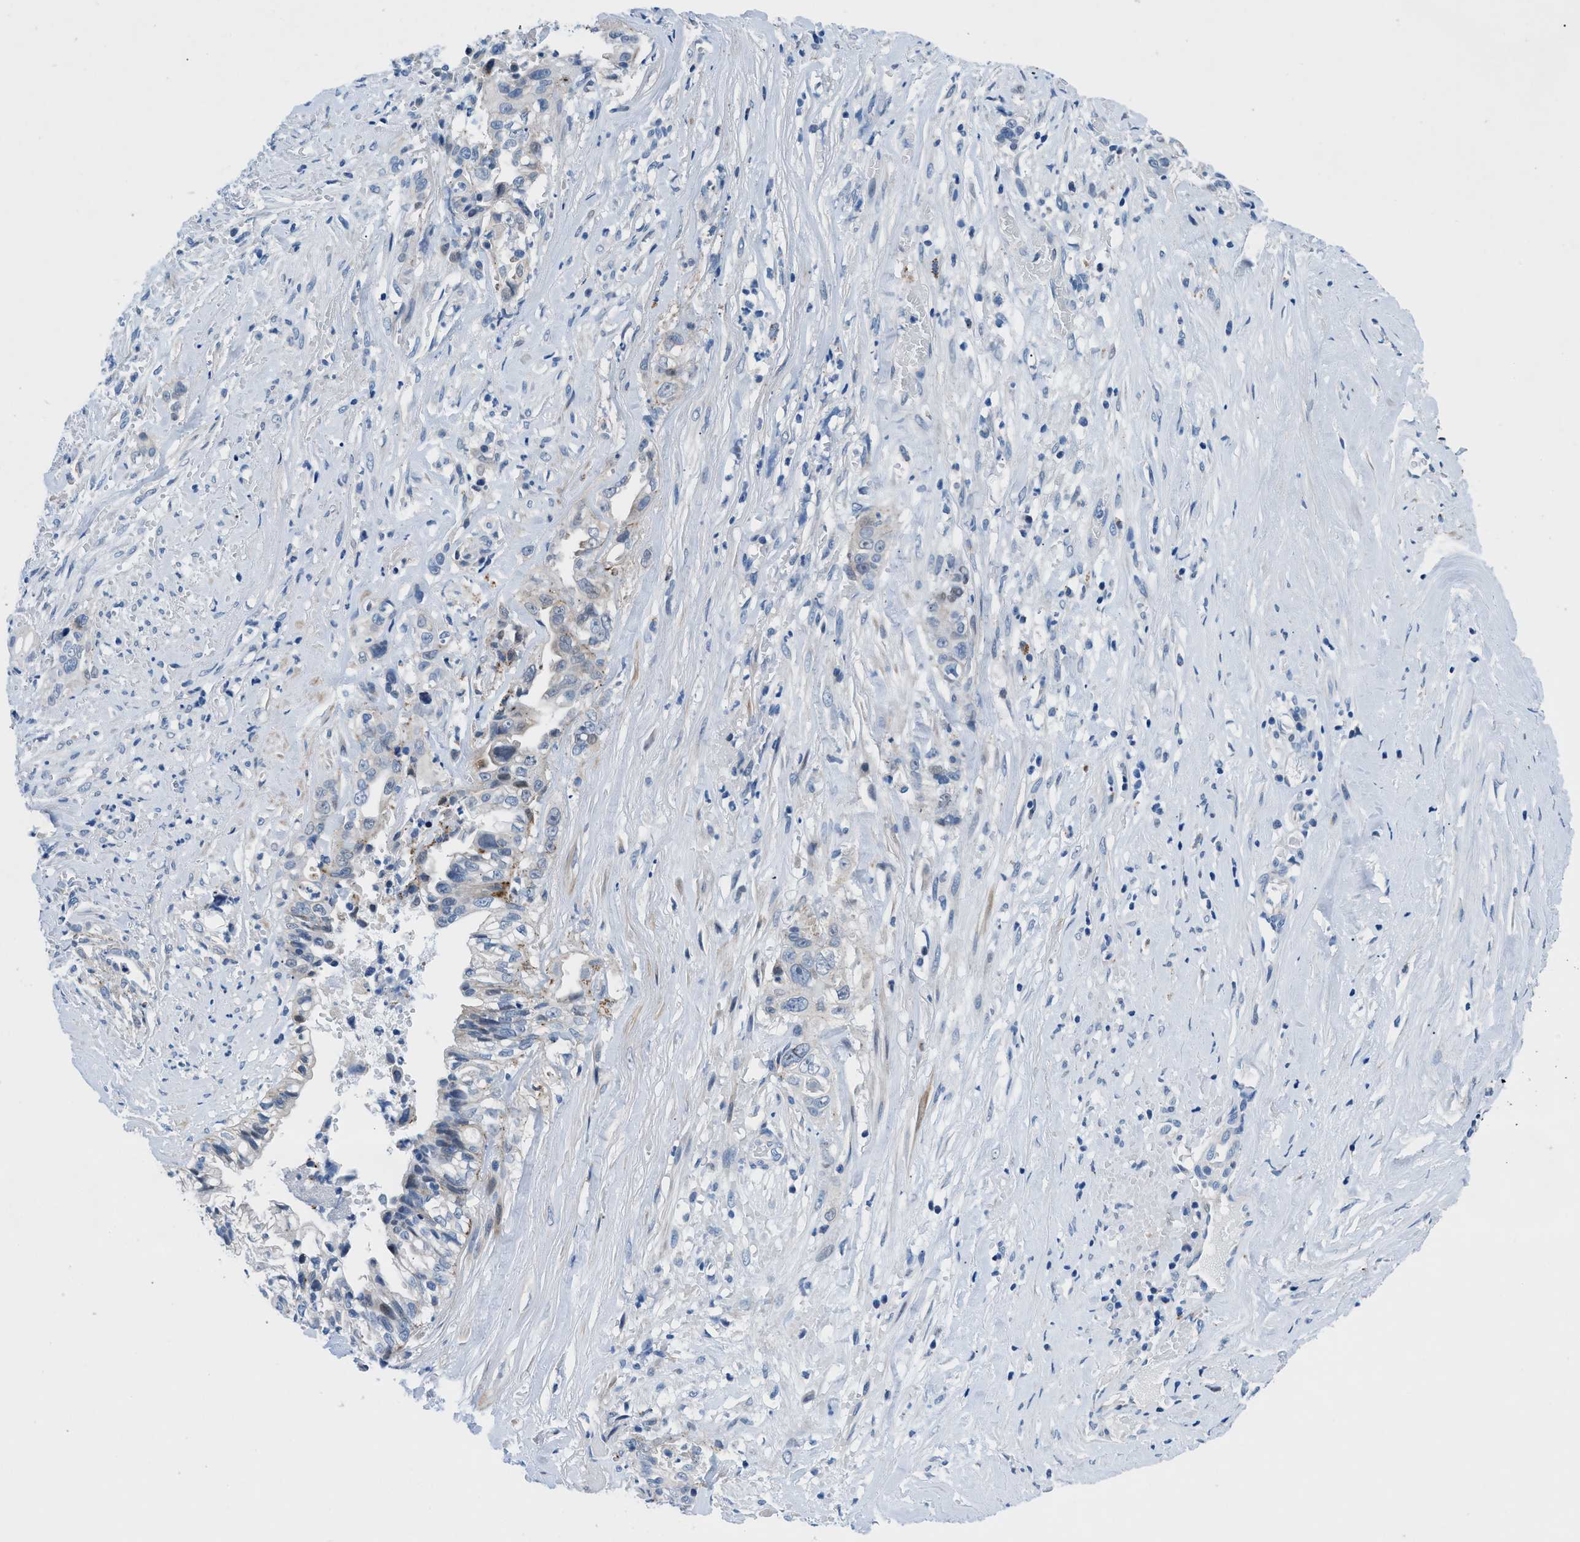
{"staining": {"intensity": "weak", "quantity": "25%-75%", "location": "cytoplasmic/membranous"}, "tissue": "liver cancer", "cell_type": "Tumor cells", "image_type": "cancer", "snomed": [{"axis": "morphology", "description": "Cholangiocarcinoma"}, {"axis": "topography", "description": "Liver"}], "caption": "This micrograph demonstrates liver cancer (cholangiocarcinoma) stained with IHC to label a protein in brown. The cytoplasmic/membranous of tumor cells show weak positivity for the protein. Nuclei are counter-stained blue.", "gene": "UAP1", "patient": {"sex": "female", "age": 70}}